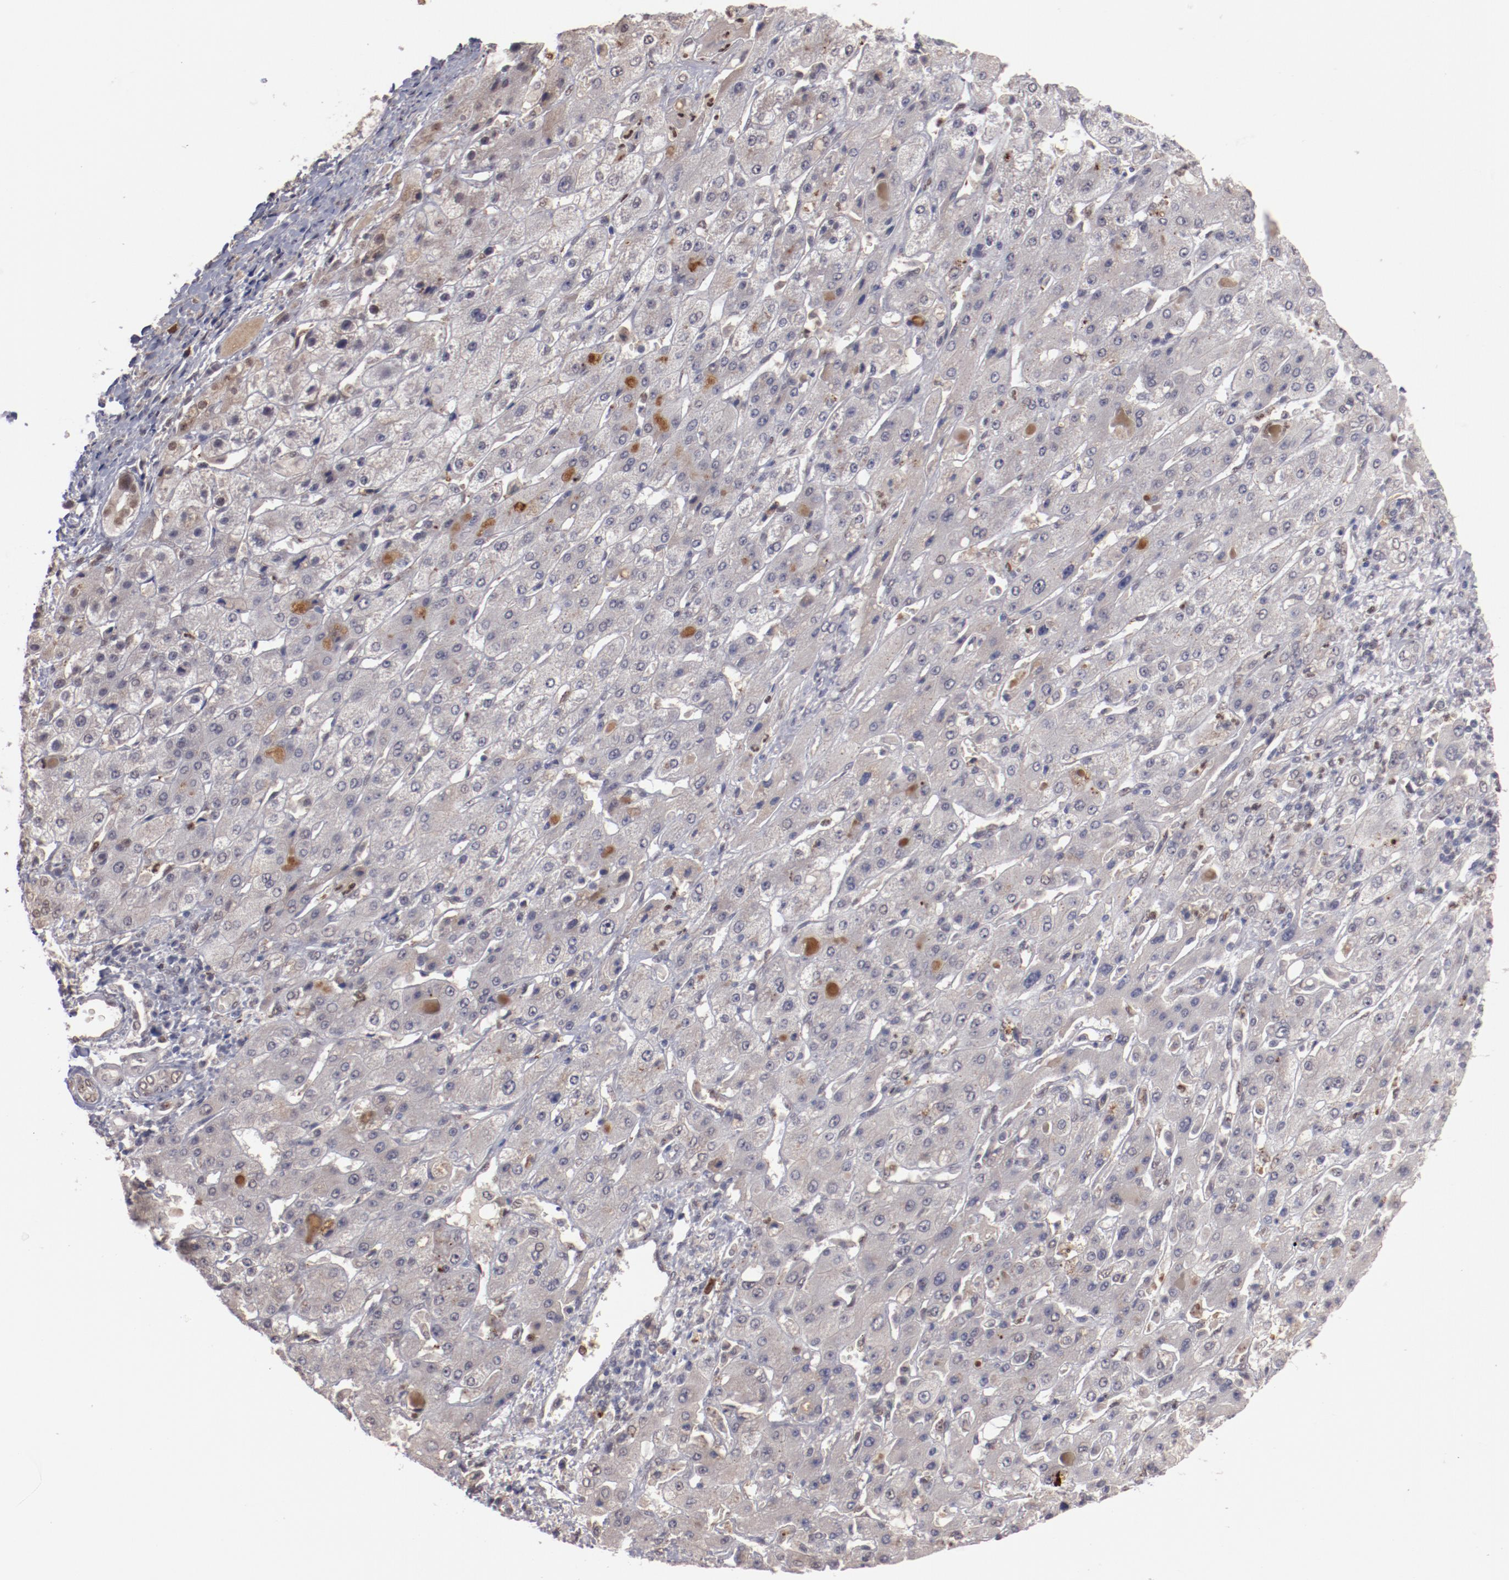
{"staining": {"intensity": "weak", "quantity": ">75%", "location": "cytoplasmic/membranous"}, "tissue": "liver cancer", "cell_type": "Tumor cells", "image_type": "cancer", "snomed": [{"axis": "morphology", "description": "Cholangiocarcinoma"}, {"axis": "topography", "description": "Liver"}], "caption": "This is an image of immunohistochemistry staining of liver cancer, which shows weak staining in the cytoplasmic/membranous of tumor cells.", "gene": "NFE2", "patient": {"sex": "female", "age": 52}}